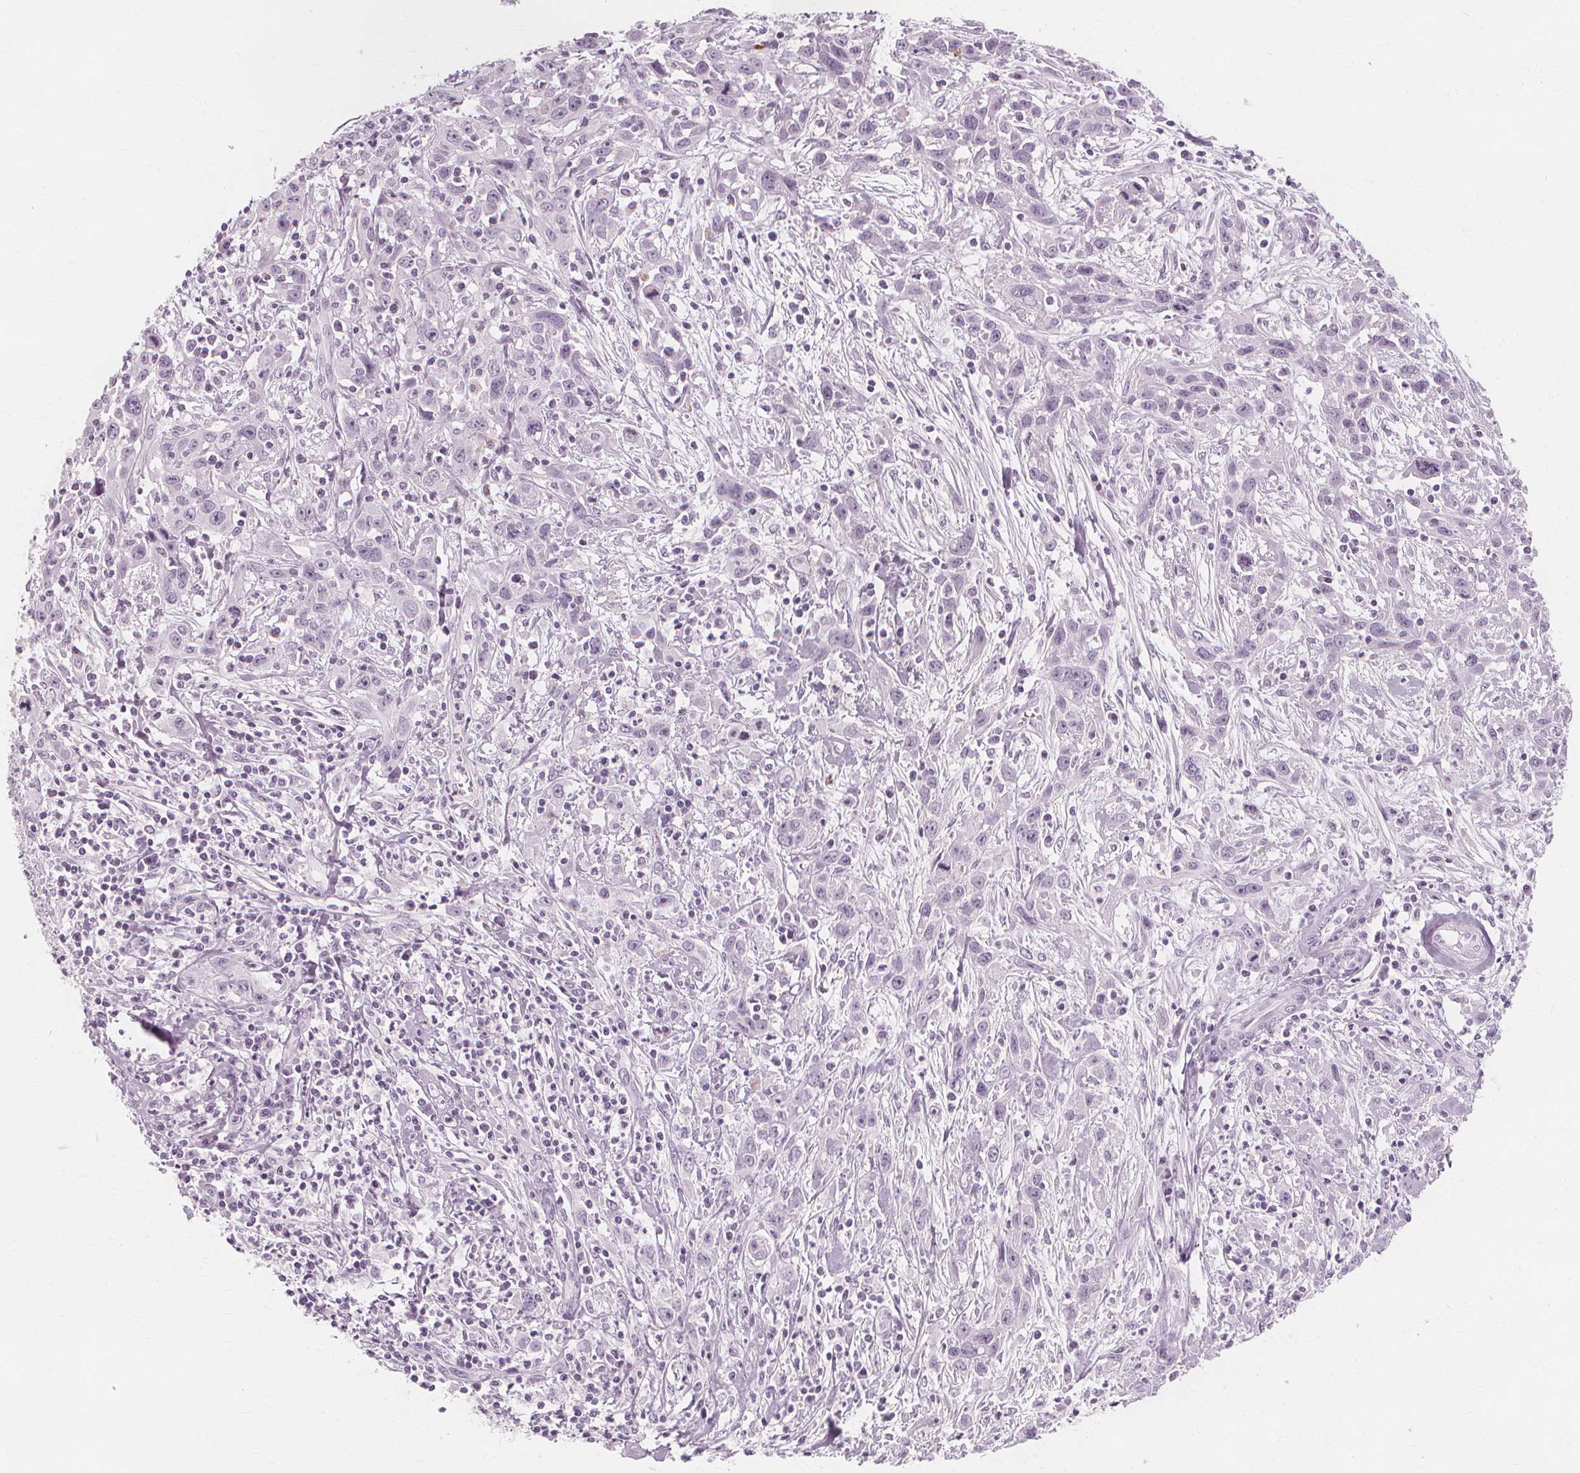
{"staining": {"intensity": "negative", "quantity": "none", "location": "none"}, "tissue": "cervical cancer", "cell_type": "Tumor cells", "image_type": "cancer", "snomed": [{"axis": "morphology", "description": "Squamous cell carcinoma, NOS"}, {"axis": "topography", "description": "Cervix"}], "caption": "Immunohistochemical staining of human squamous cell carcinoma (cervical) displays no significant expression in tumor cells.", "gene": "TFF1", "patient": {"sex": "female", "age": 38}}